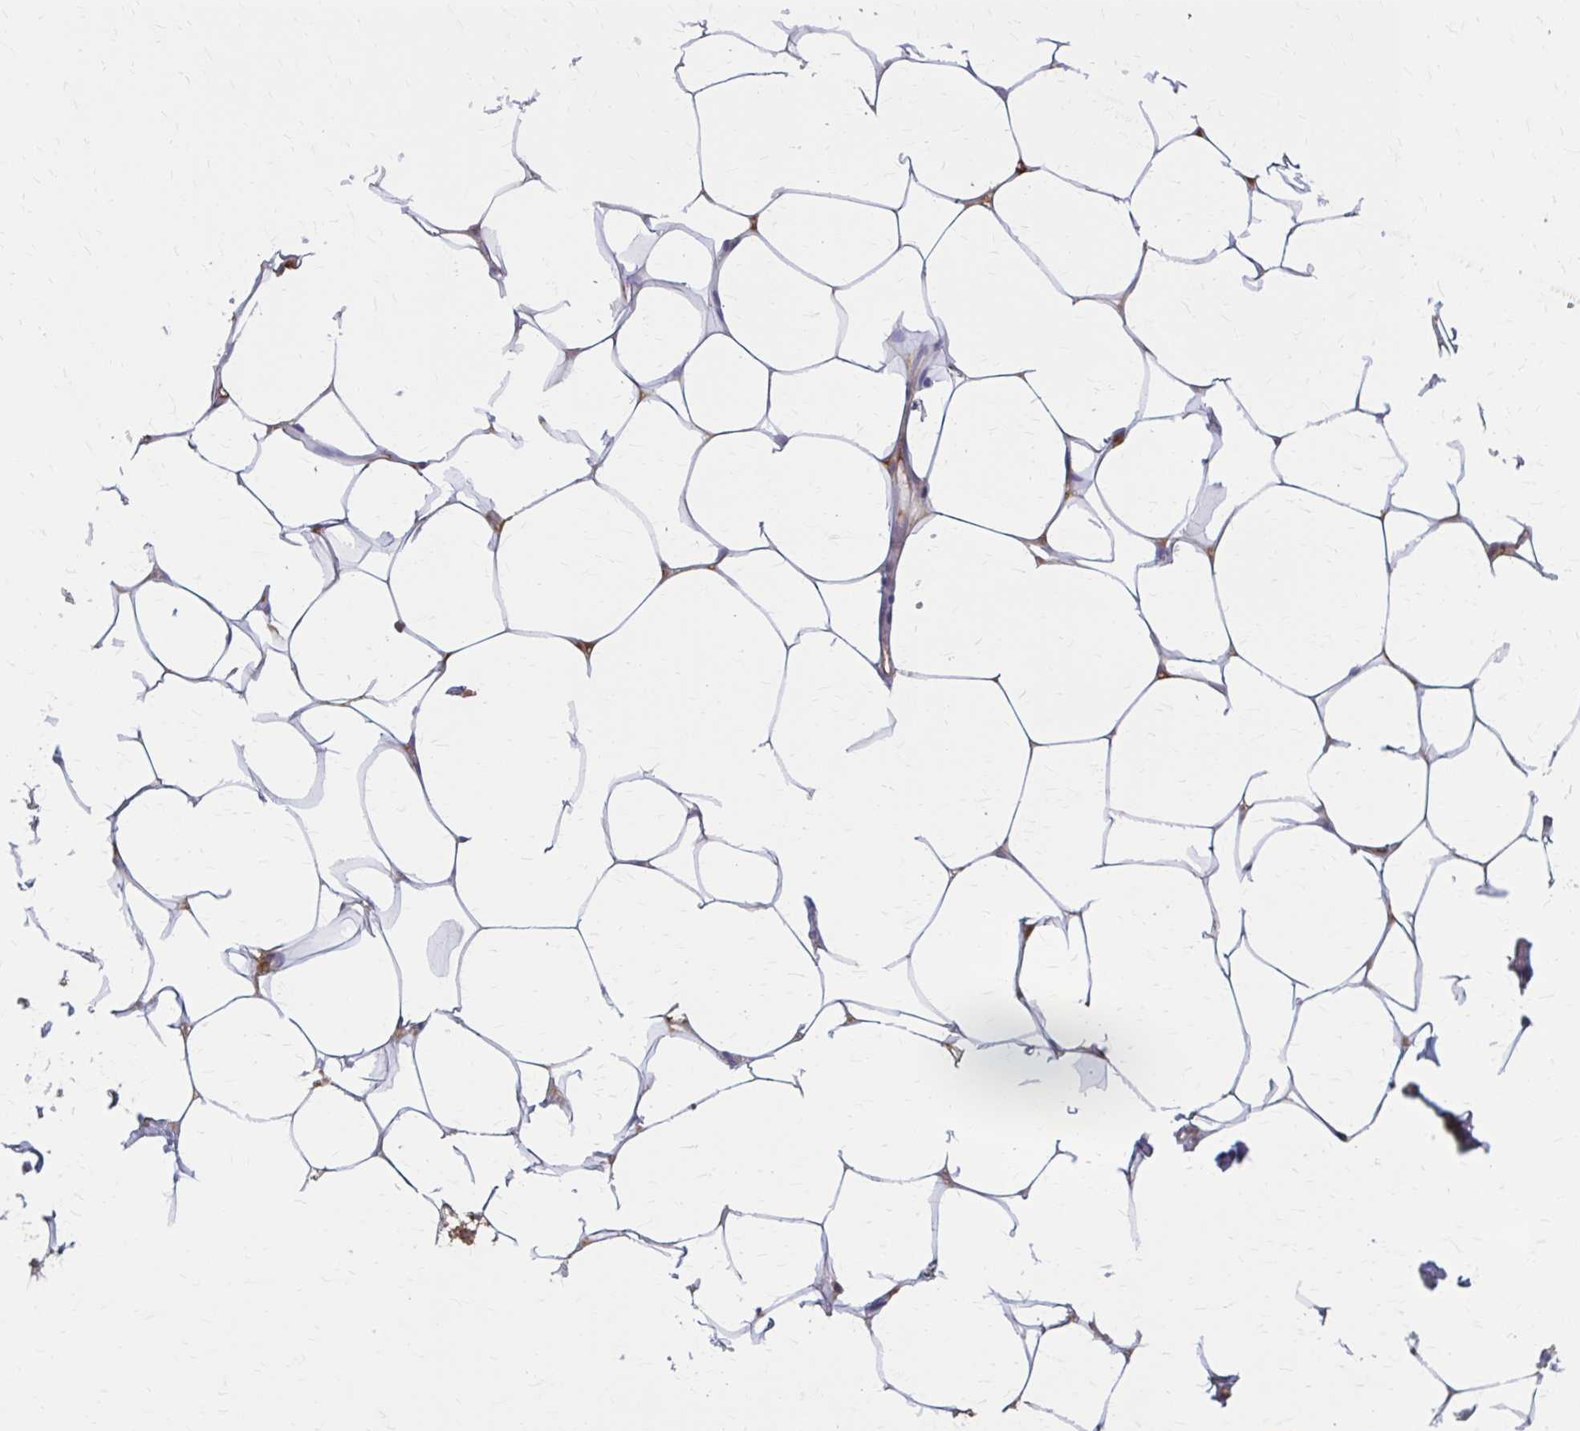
{"staining": {"intensity": "negative", "quantity": "none", "location": "none"}, "tissue": "breast", "cell_type": "Adipocytes", "image_type": "normal", "snomed": [{"axis": "morphology", "description": "Normal tissue, NOS"}, {"axis": "topography", "description": "Breast"}], "caption": "Immunohistochemistry of normal breast exhibits no expression in adipocytes.", "gene": "SERPIND1", "patient": {"sex": "female", "age": 27}}